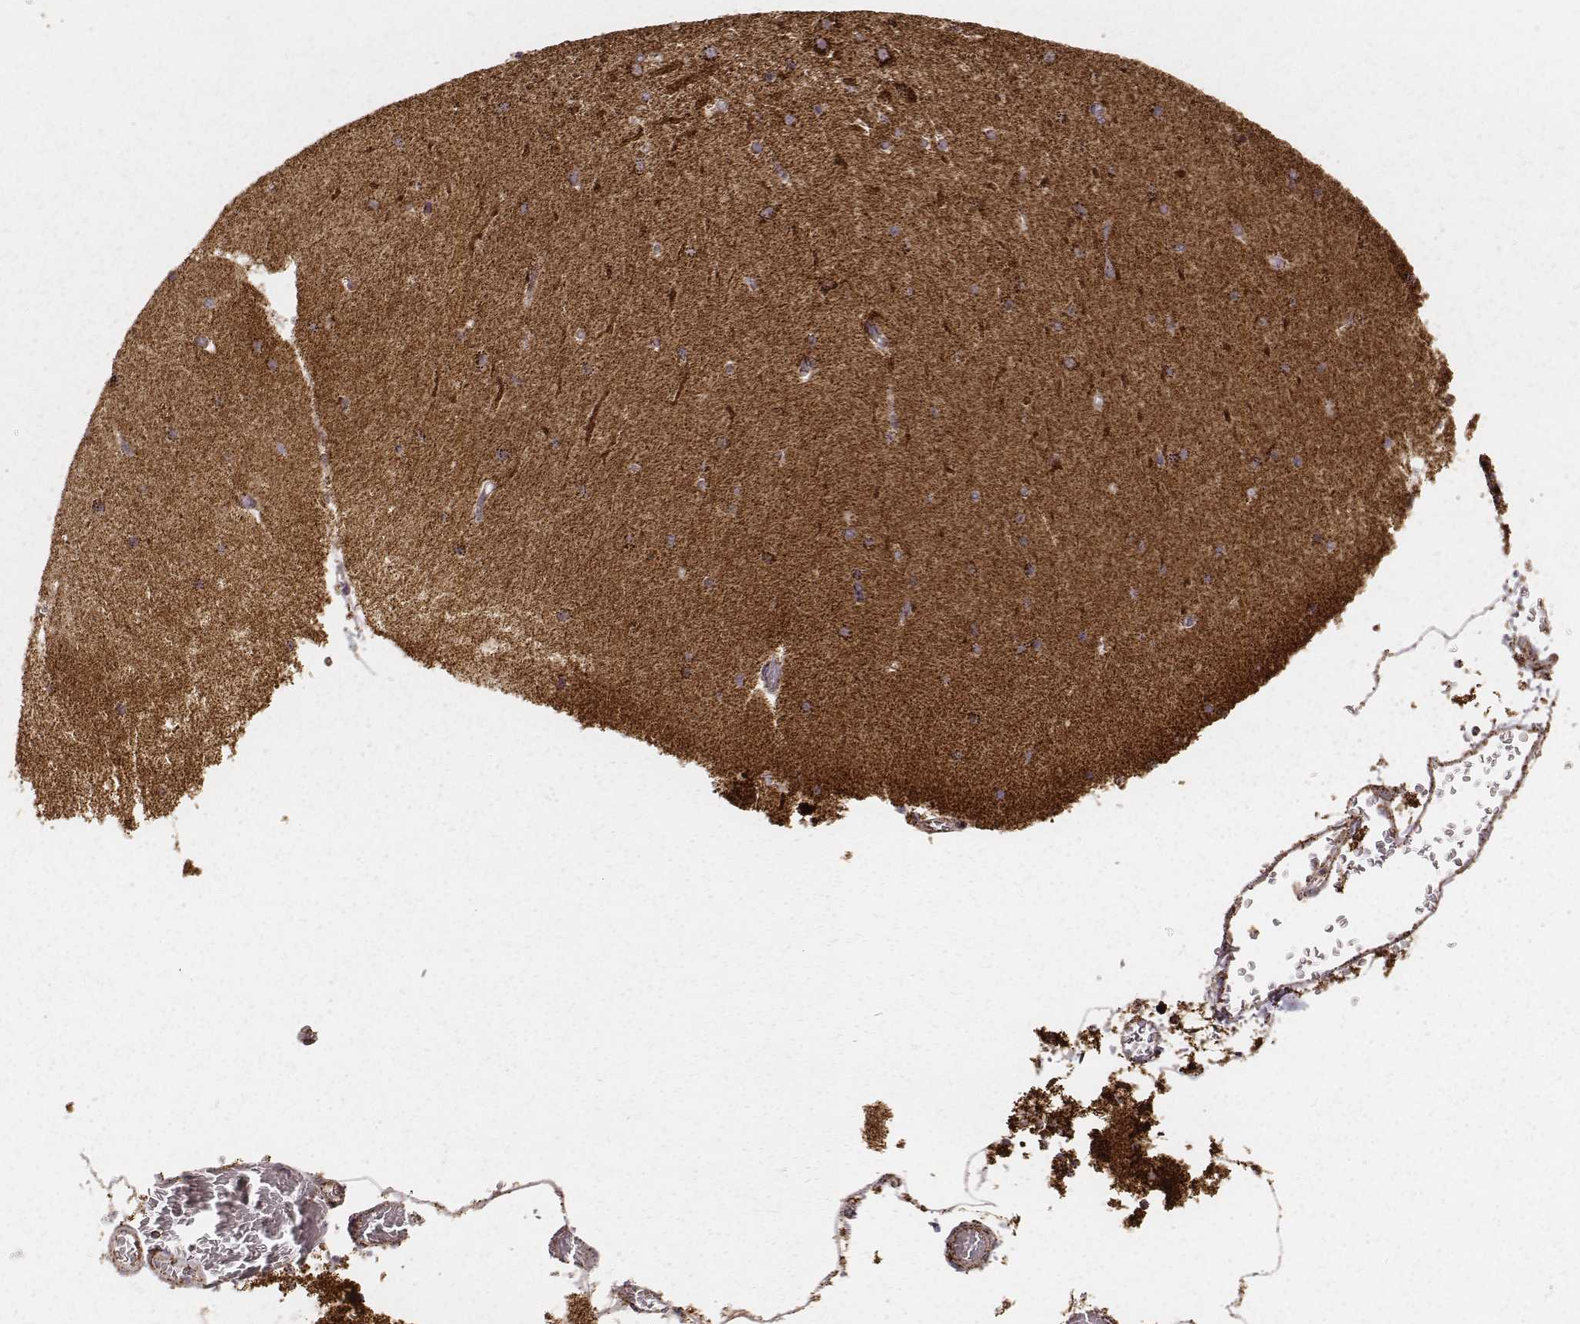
{"staining": {"intensity": "strong", "quantity": ">75%", "location": "cytoplasmic/membranous"}, "tissue": "cerebellum", "cell_type": "Cells in granular layer", "image_type": "normal", "snomed": [{"axis": "morphology", "description": "Normal tissue, NOS"}, {"axis": "topography", "description": "Cerebellum"}], "caption": "High-power microscopy captured an immunohistochemistry (IHC) photomicrograph of normal cerebellum, revealing strong cytoplasmic/membranous expression in about >75% of cells in granular layer. (DAB IHC, brown staining for protein, blue staining for nuclei).", "gene": "CS", "patient": {"sex": "female", "age": 28}}